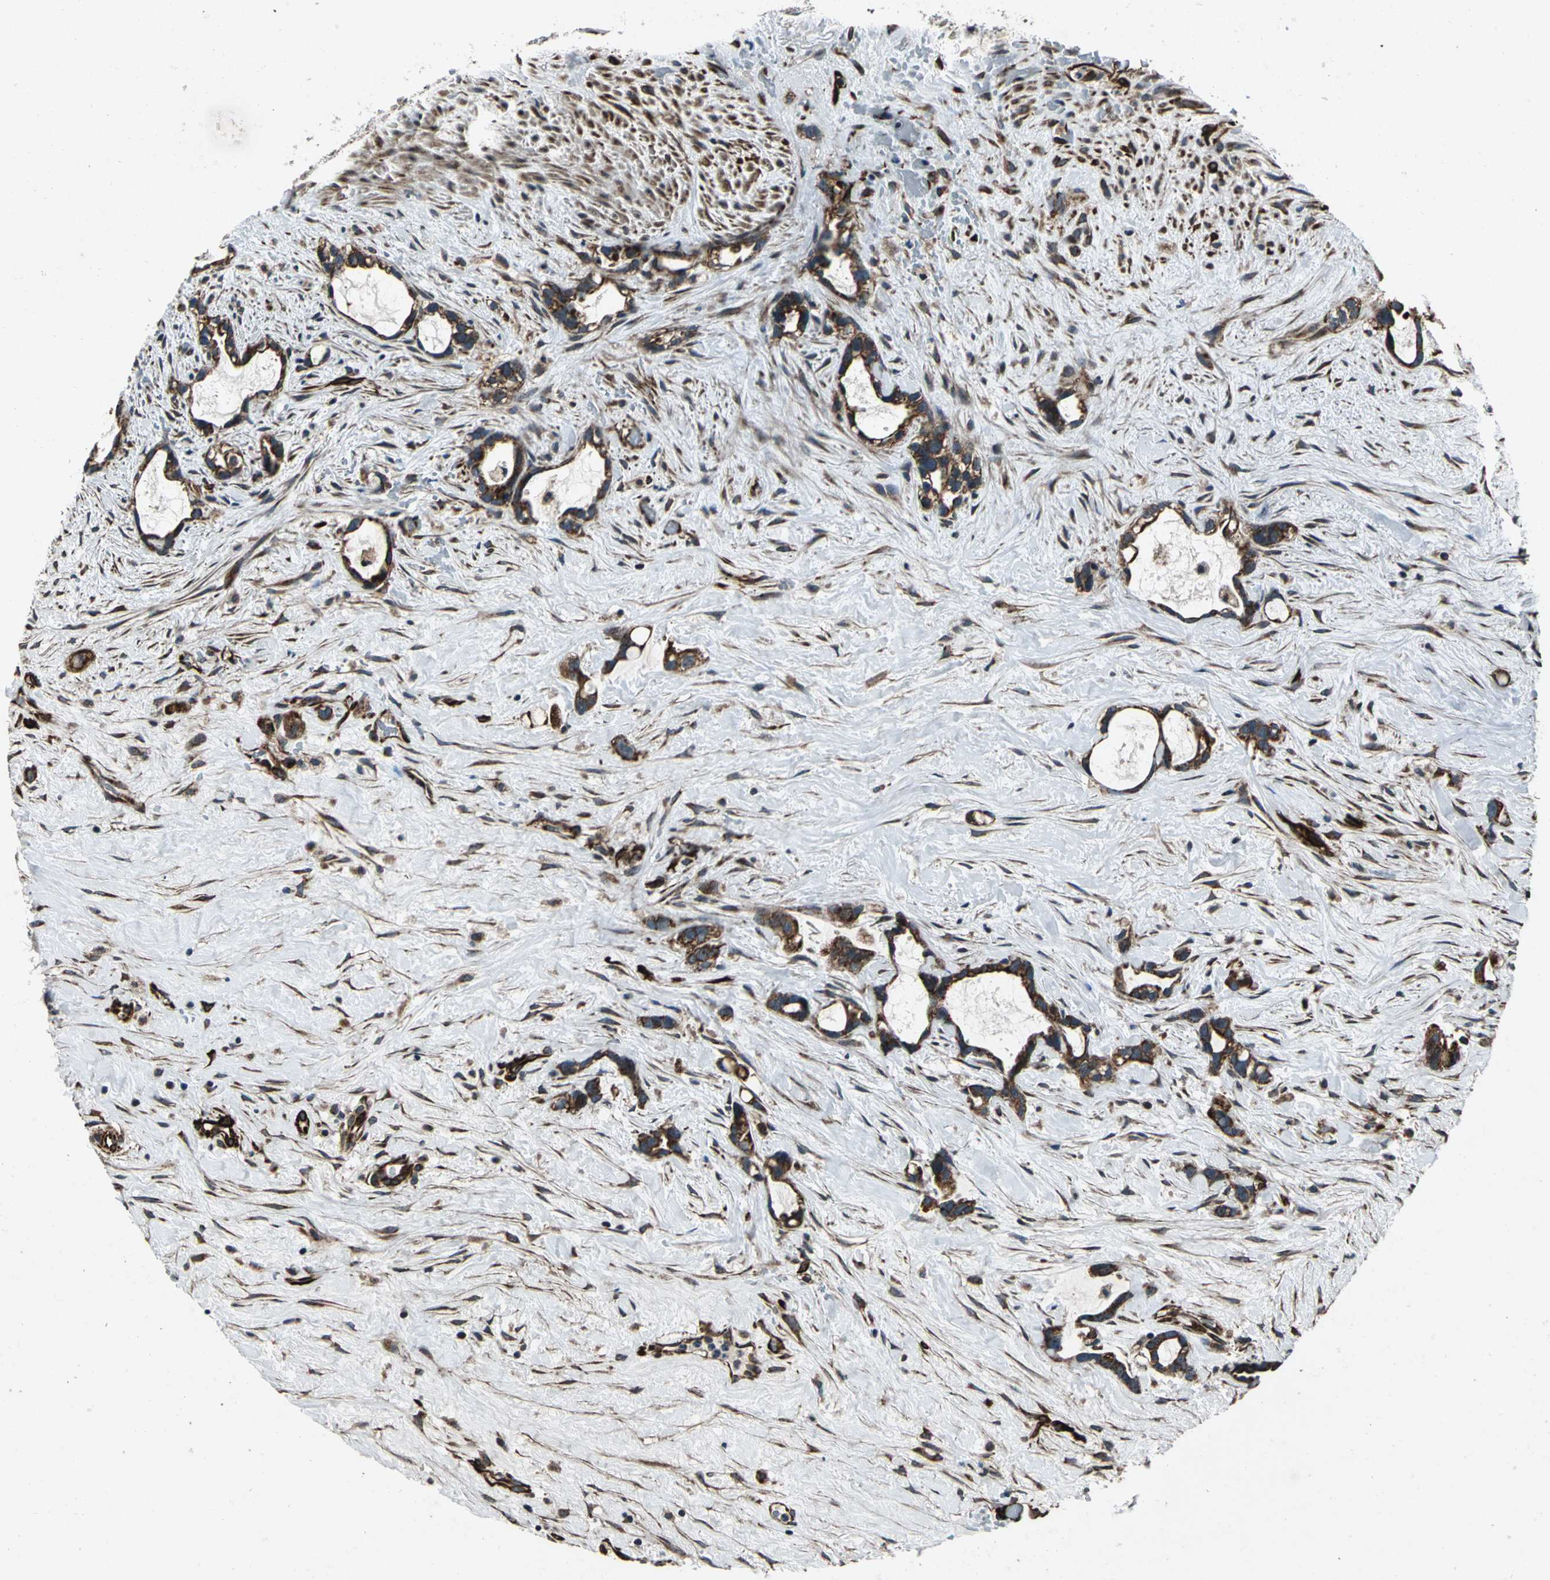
{"staining": {"intensity": "strong", "quantity": ">75%", "location": "cytoplasmic/membranous"}, "tissue": "liver cancer", "cell_type": "Tumor cells", "image_type": "cancer", "snomed": [{"axis": "morphology", "description": "Cholangiocarcinoma"}, {"axis": "topography", "description": "Liver"}], "caption": "This image demonstrates liver cancer stained with immunohistochemistry (IHC) to label a protein in brown. The cytoplasmic/membranous of tumor cells show strong positivity for the protein. Nuclei are counter-stained blue.", "gene": "EXD2", "patient": {"sex": "female", "age": 65}}